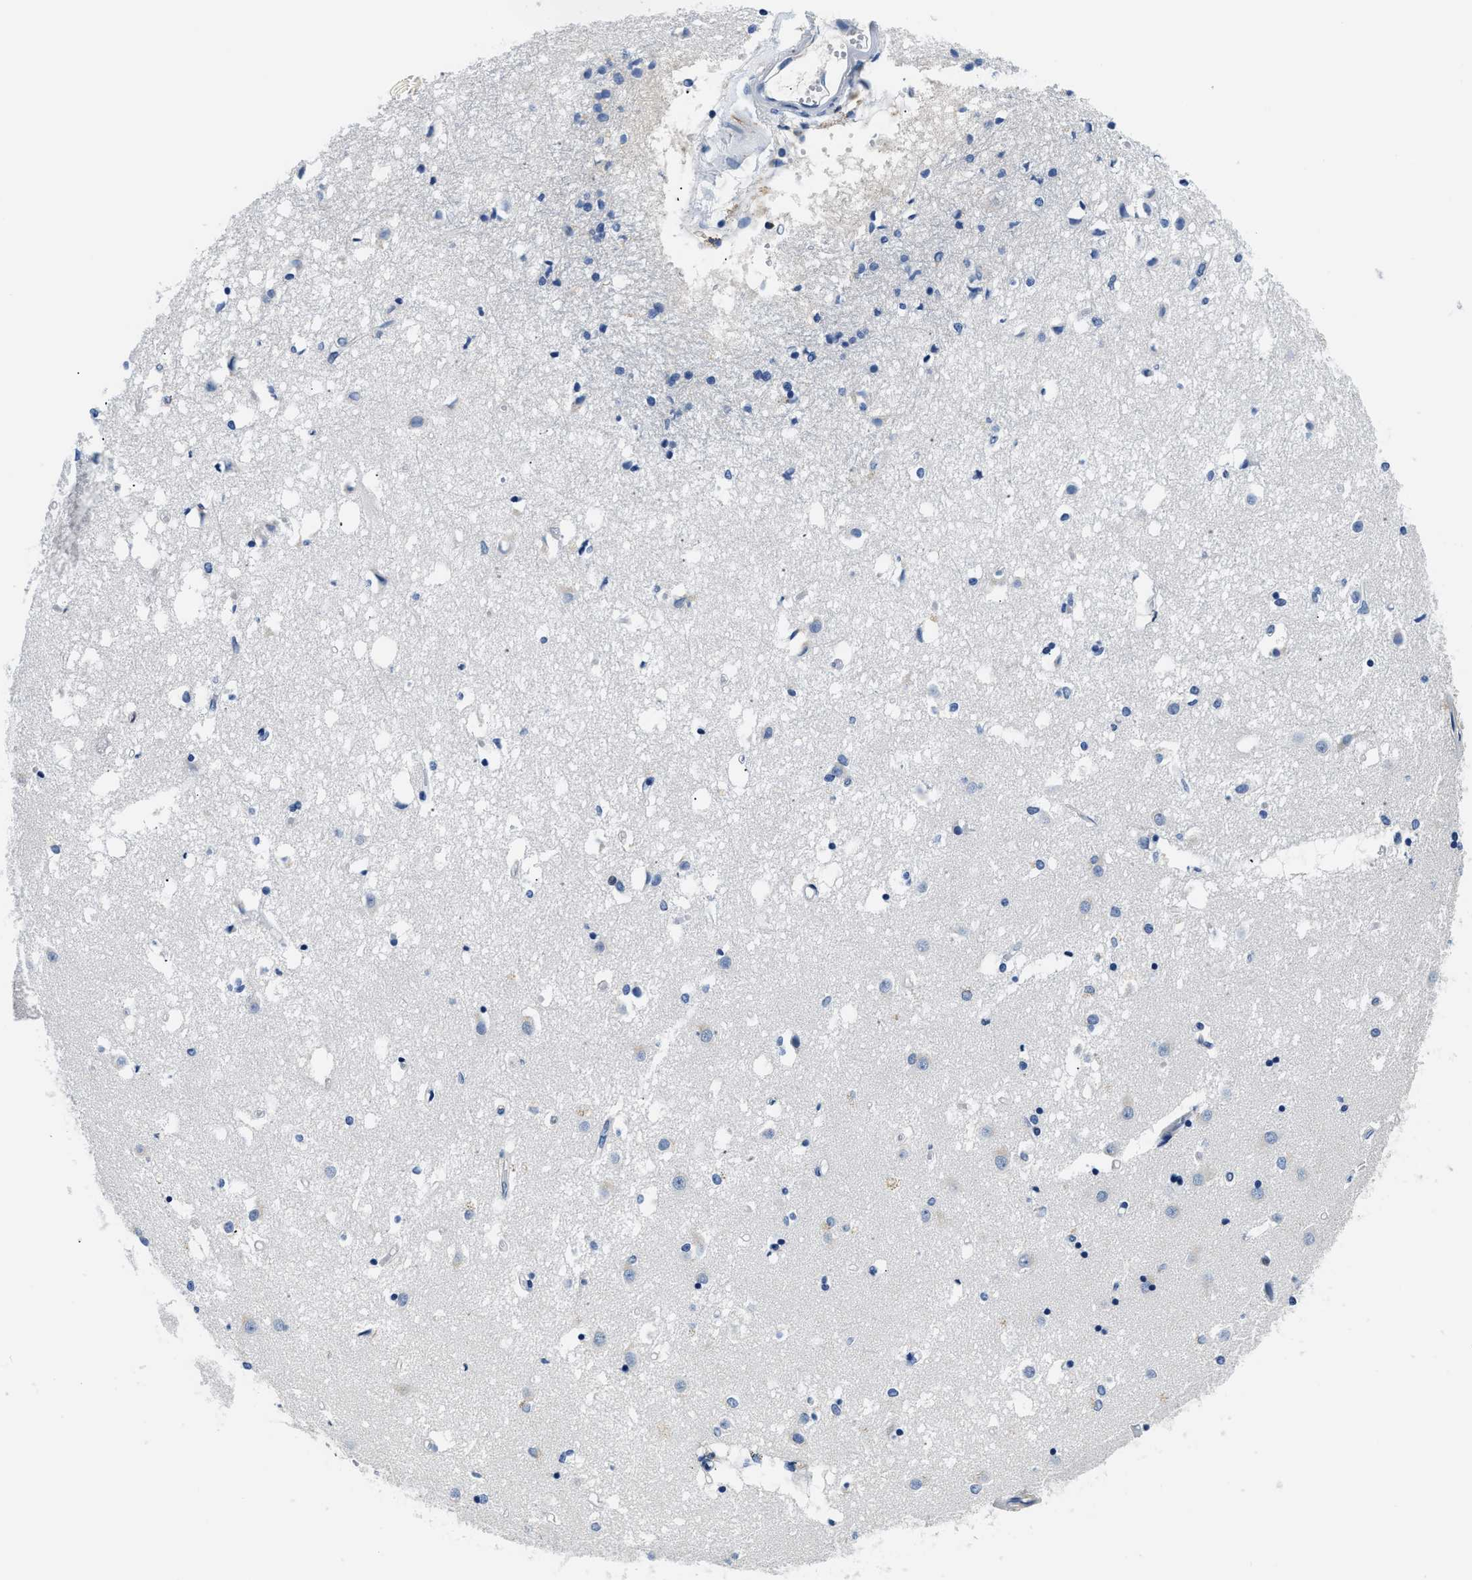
{"staining": {"intensity": "negative", "quantity": "none", "location": "none"}, "tissue": "caudate", "cell_type": "Glial cells", "image_type": "normal", "snomed": [{"axis": "morphology", "description": "Normal tissue, NOS"}, {"axis": "topography", "description": "Lateral ventricle wall"}], "caption": "High power microscopy photomicrograph of an immunohistochemistry micrograph of benign caudate, revealing no significant expression in glial cells. (Stains: DAB (3,3'-diaminobenzidine) immunohistochemistry with hematoxylin counter stain, Microscopy: brightfield microscopy at high magnification).", "gene": "PCK2", "patient": {"sex": "male", "age": 45}}